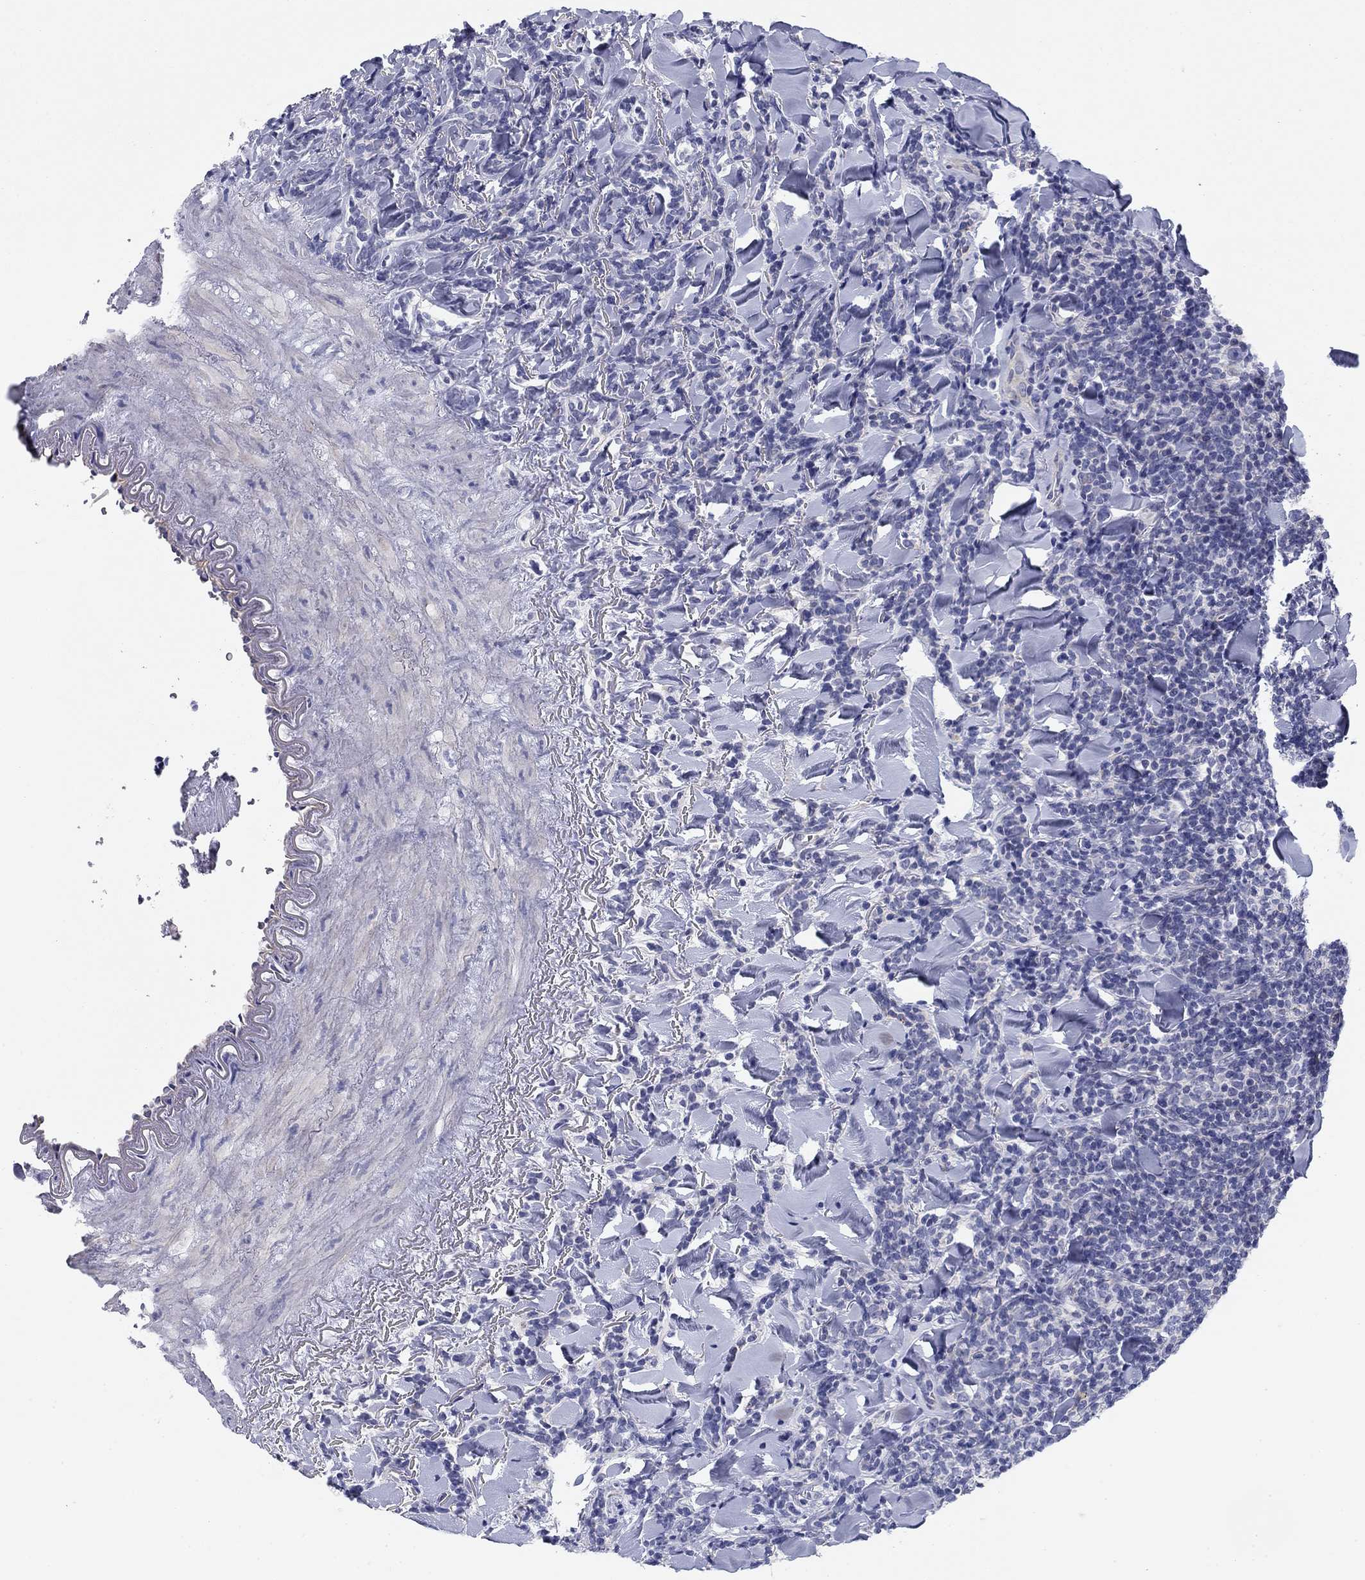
{"staining": {"intensity": "negative", "quantity": "none", "location": "none"}, "tissue": "lymphoma", "cell_type": "Tumor cells", "image_type": "cancer", "snomed": [{"axis": "morphology", "description": "Malignant lymphoma, non-Hodgkin's type, Low grade"}, {"axis": "topography", "description": "Lymph node"}], "caption": "This micrograph is of lymphoma stained with IHC to label a protein in brown with the nuclei are counter-stained blue. There is no positivity in tumor cells. Brightfield microscopy of IHC stained with DAB (3,3'-diaminobenzidine) (brown) and hematoxylin (blue), captured at high magnification.", "gene": "SEPTIN3", "patient": {"sex": "female", "age": 56}}